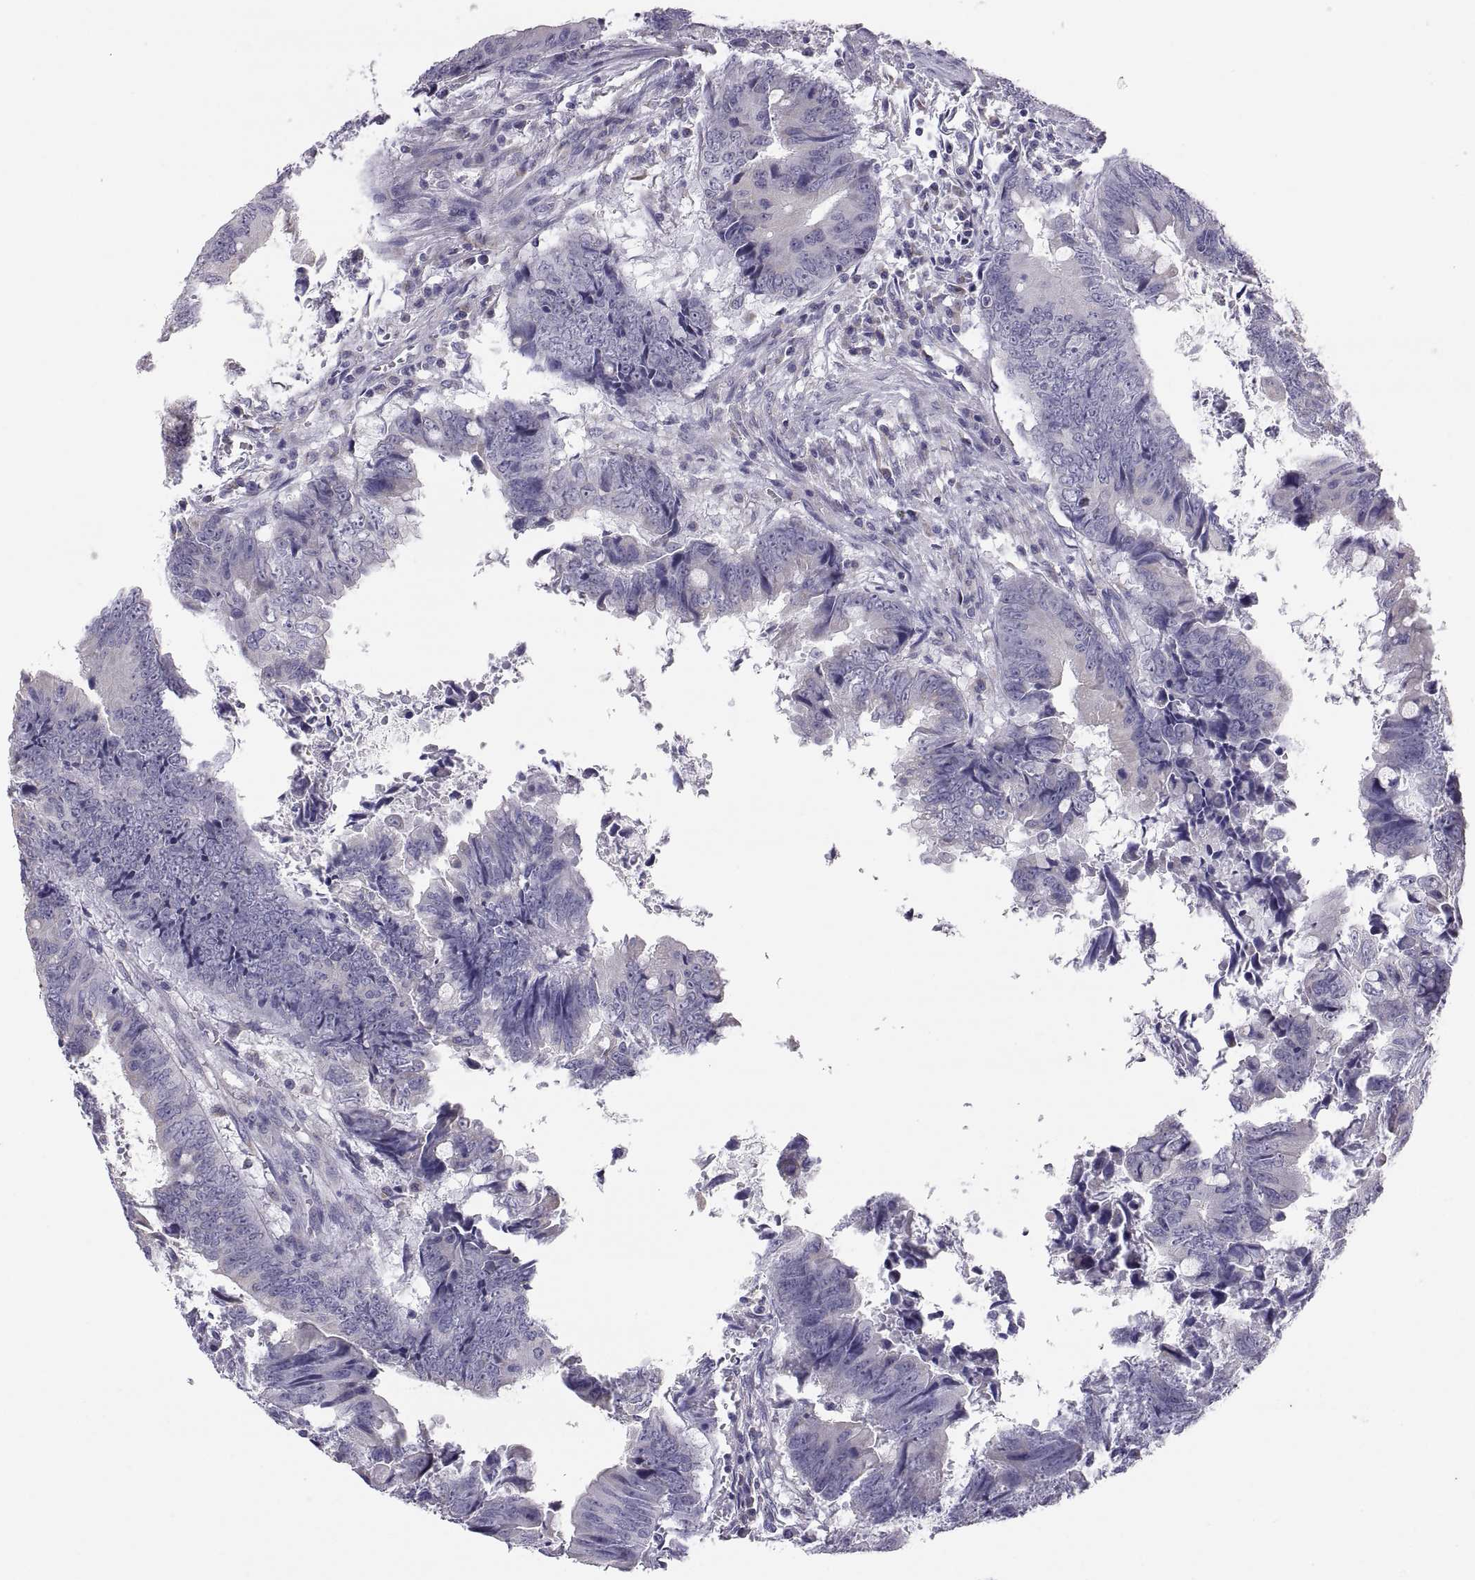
{"staining": {"intensity": "negative", "quantity": "none", "location": "none"}, "tissue": "colorectal cancer", "cell_type": "Tumor cells", "image_type": "cancer", "snomed": [{"axis": "morphology", "description": "Adenocarcinoma, NOS"}, {"axis": "topography", "description": "Colon"}], "caption": "This is an IHC histopathology image of human colorectal adenocarcinoma. There is no expression in tumor cells.", "gene": "TNNC1", "patient": {"sex": "female", "age": 82}}